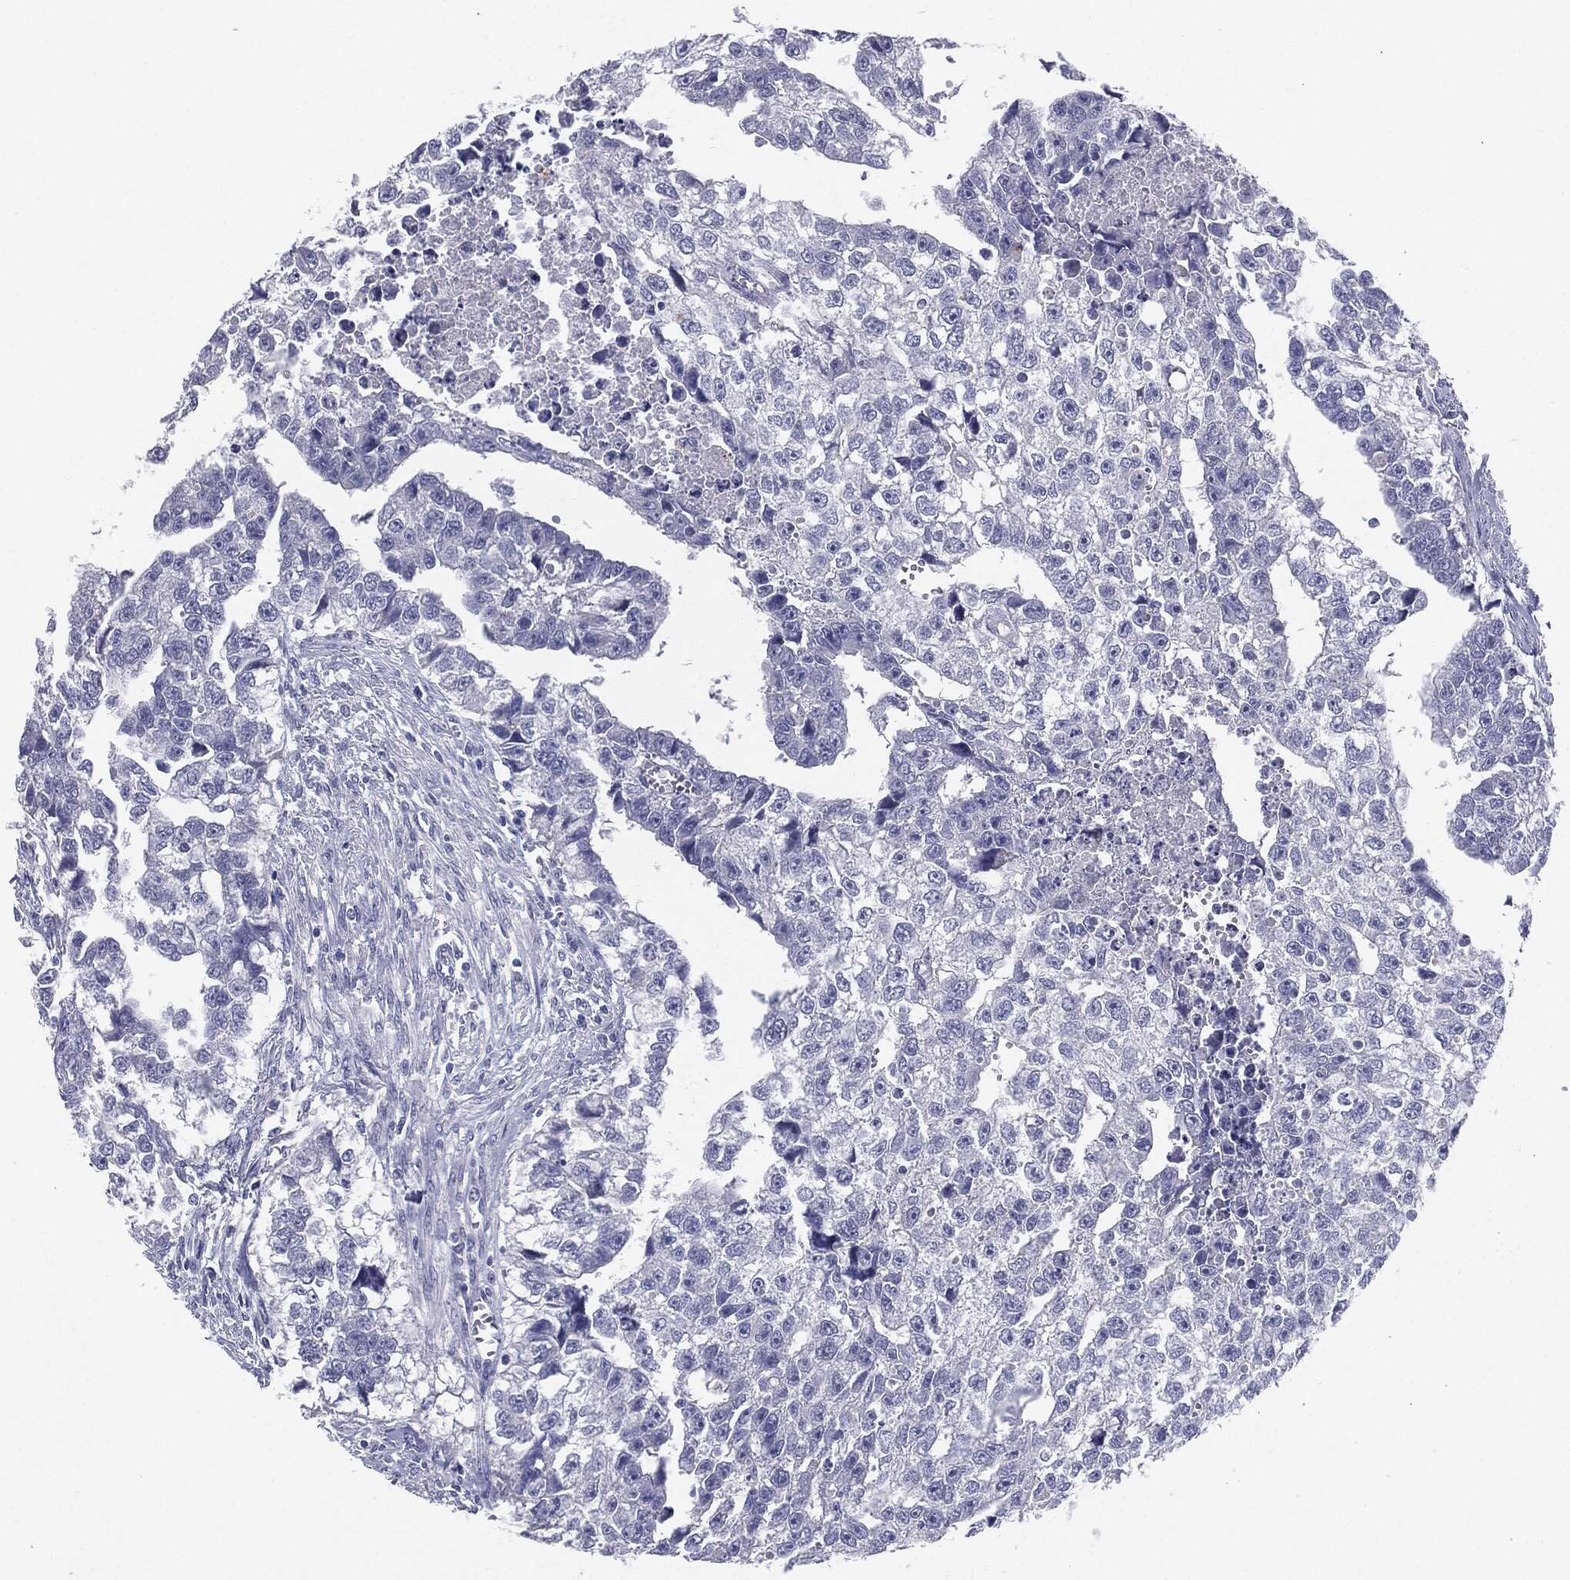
{"staining": {"intensity": "negative", "quantity": "none", "location": "none"}, "tissue": "testis cancer", "cell_type": "Tumor cells", "image_type": "cancer", "snomed": [{"axis": "morphology", "description": "Carcinoma, Embryonal, NOS"}, {"axis": "morphology", "description": "Teratoma, malignant, NOS"}, {"axis": "topography", "description": "Testis"}], "caption": "This is a micrograph of immunohistochemistry staining of teratoma (malignant) (testis), which shows no positivity in tumor cells.", "gene": "SERPINB4", "patient": {"sex": "male", "age": 44}}